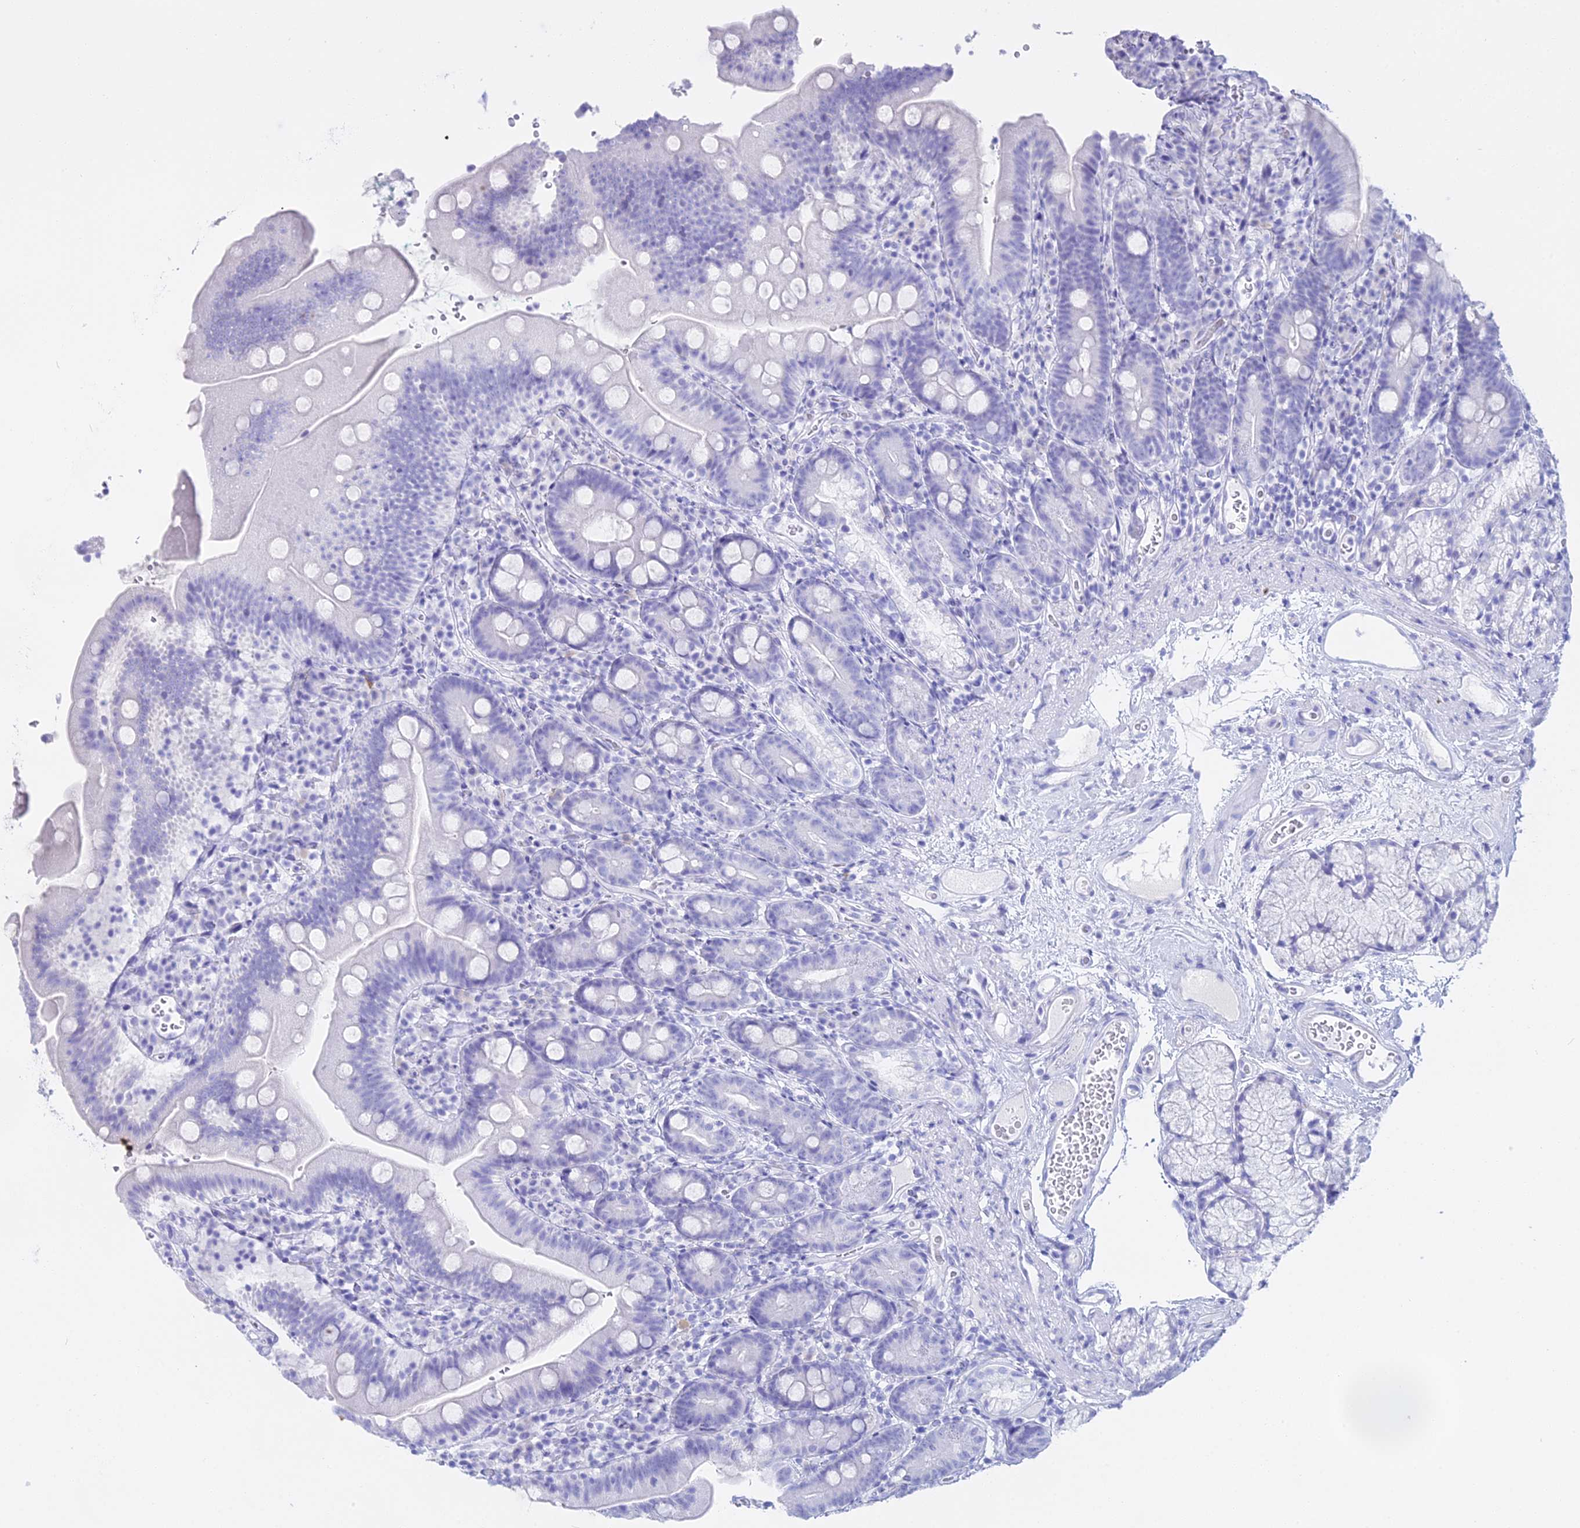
{"staining": {"intensity": "negative", "quantity": "none", "location": "none"}, "tissue": "duodenum", "cell_type": "Glandular cells", "image_type": "normal", "snomed": [{"axis": "morphology", "description": "Normal tissue, NOS"}, {"axis": "topography", "description": "Duodenum"}], "caption": "Immunohistochemistry of normal human duodenum demonstrates no staining in glandular cells.", "gene": "CGB1", "patient": {"sex": "female", "age": 67}}